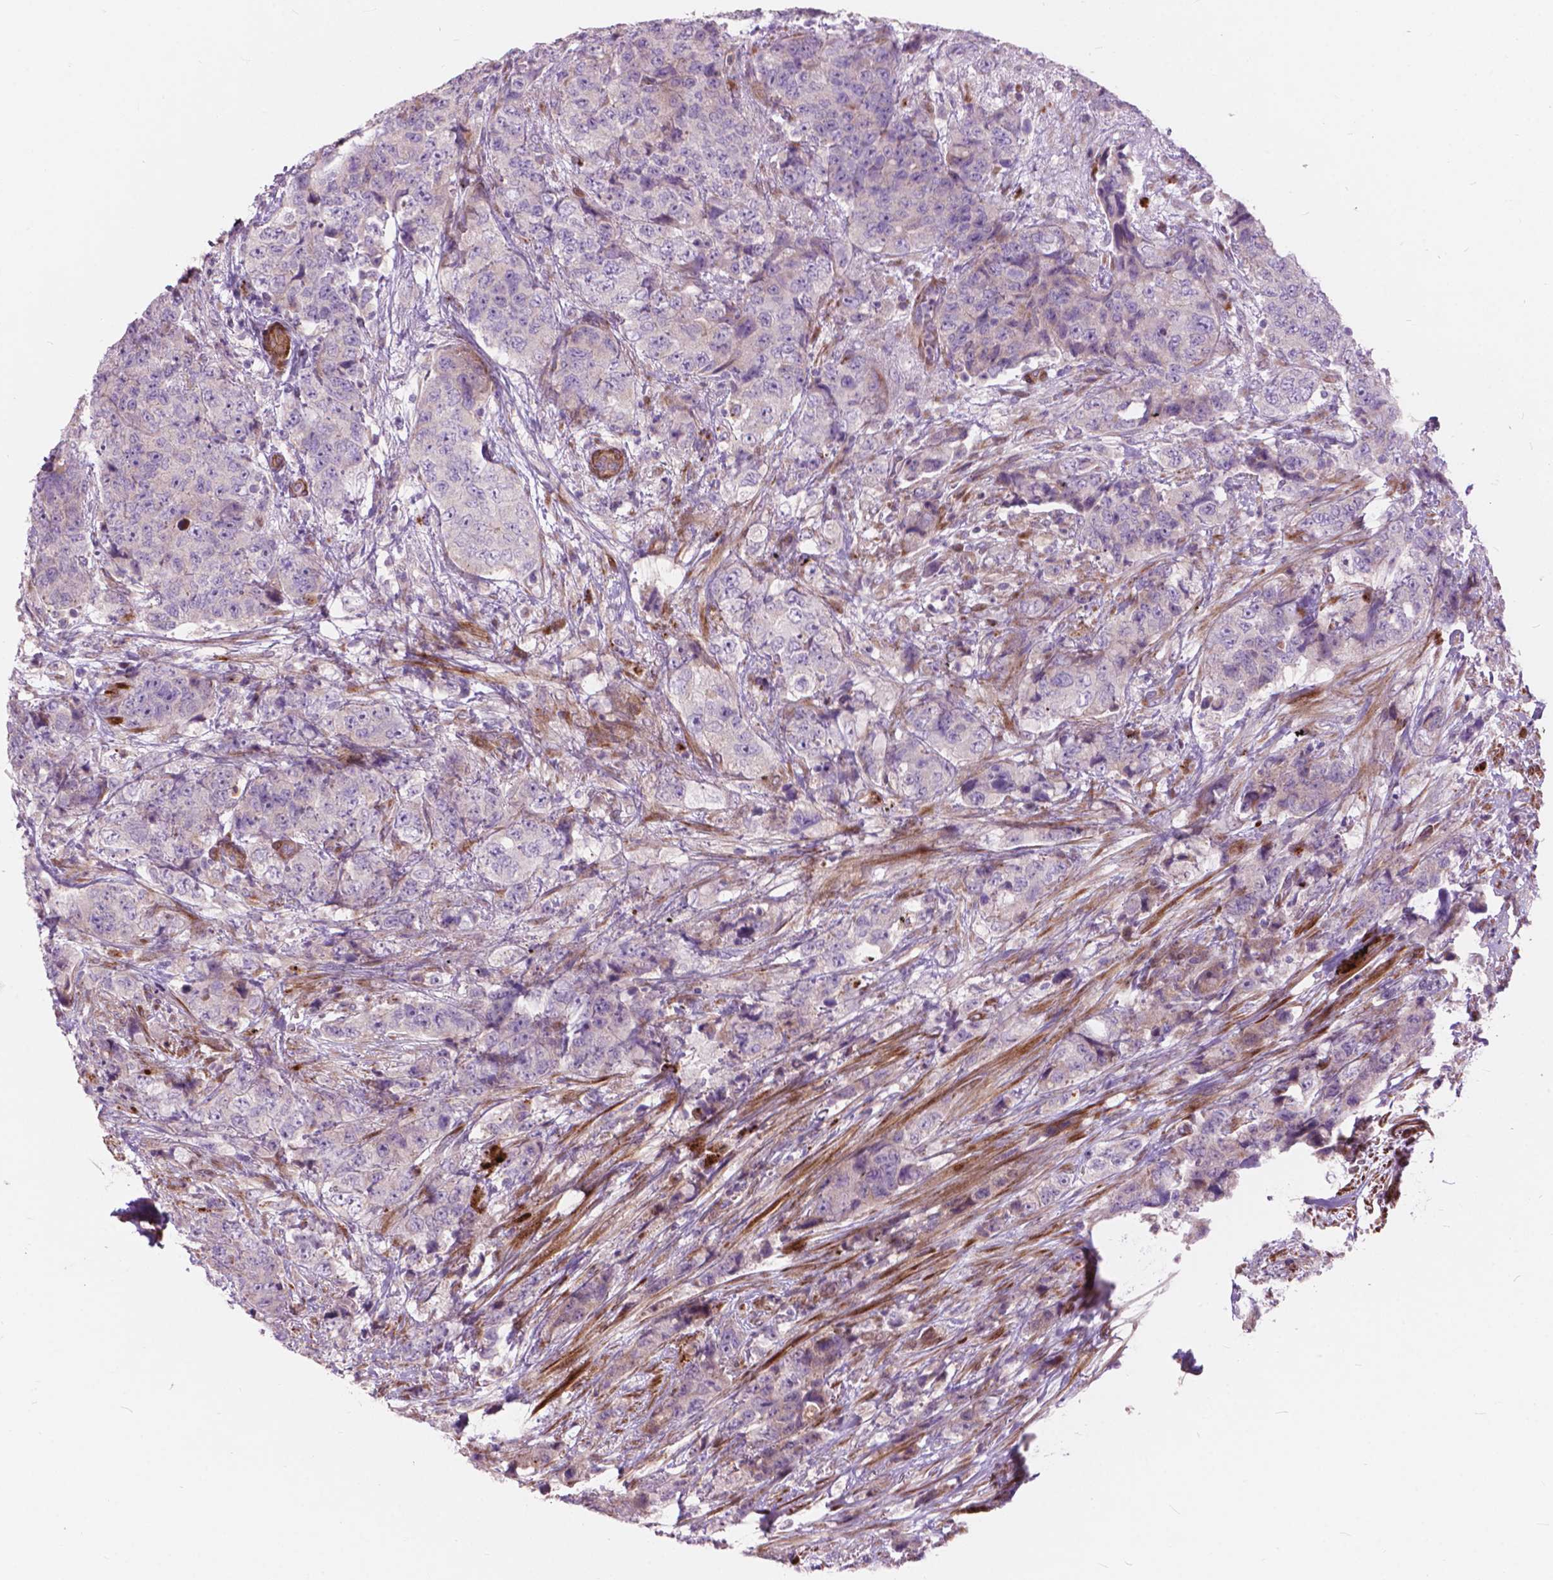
{"staining": {"intensity": "negative", "quantity": "none", "location": "none"}, "tissue": "urothelial cancer", "cell_type": "Tumor cells", "image_type": "cancer", "snomed": [{"axis": "morphology", "description": "Urothelial carcinoma, High grade"}, {"axis": "topography", "description": "Urinary bladder"}], "caption": "The immunohistochemistry photomicrograph has no significant positivity in tumor cells of high-grade urothelial carcinoma tissue.", "gene": "MORN1", "patient": {"sex": "female", "age": 78}}